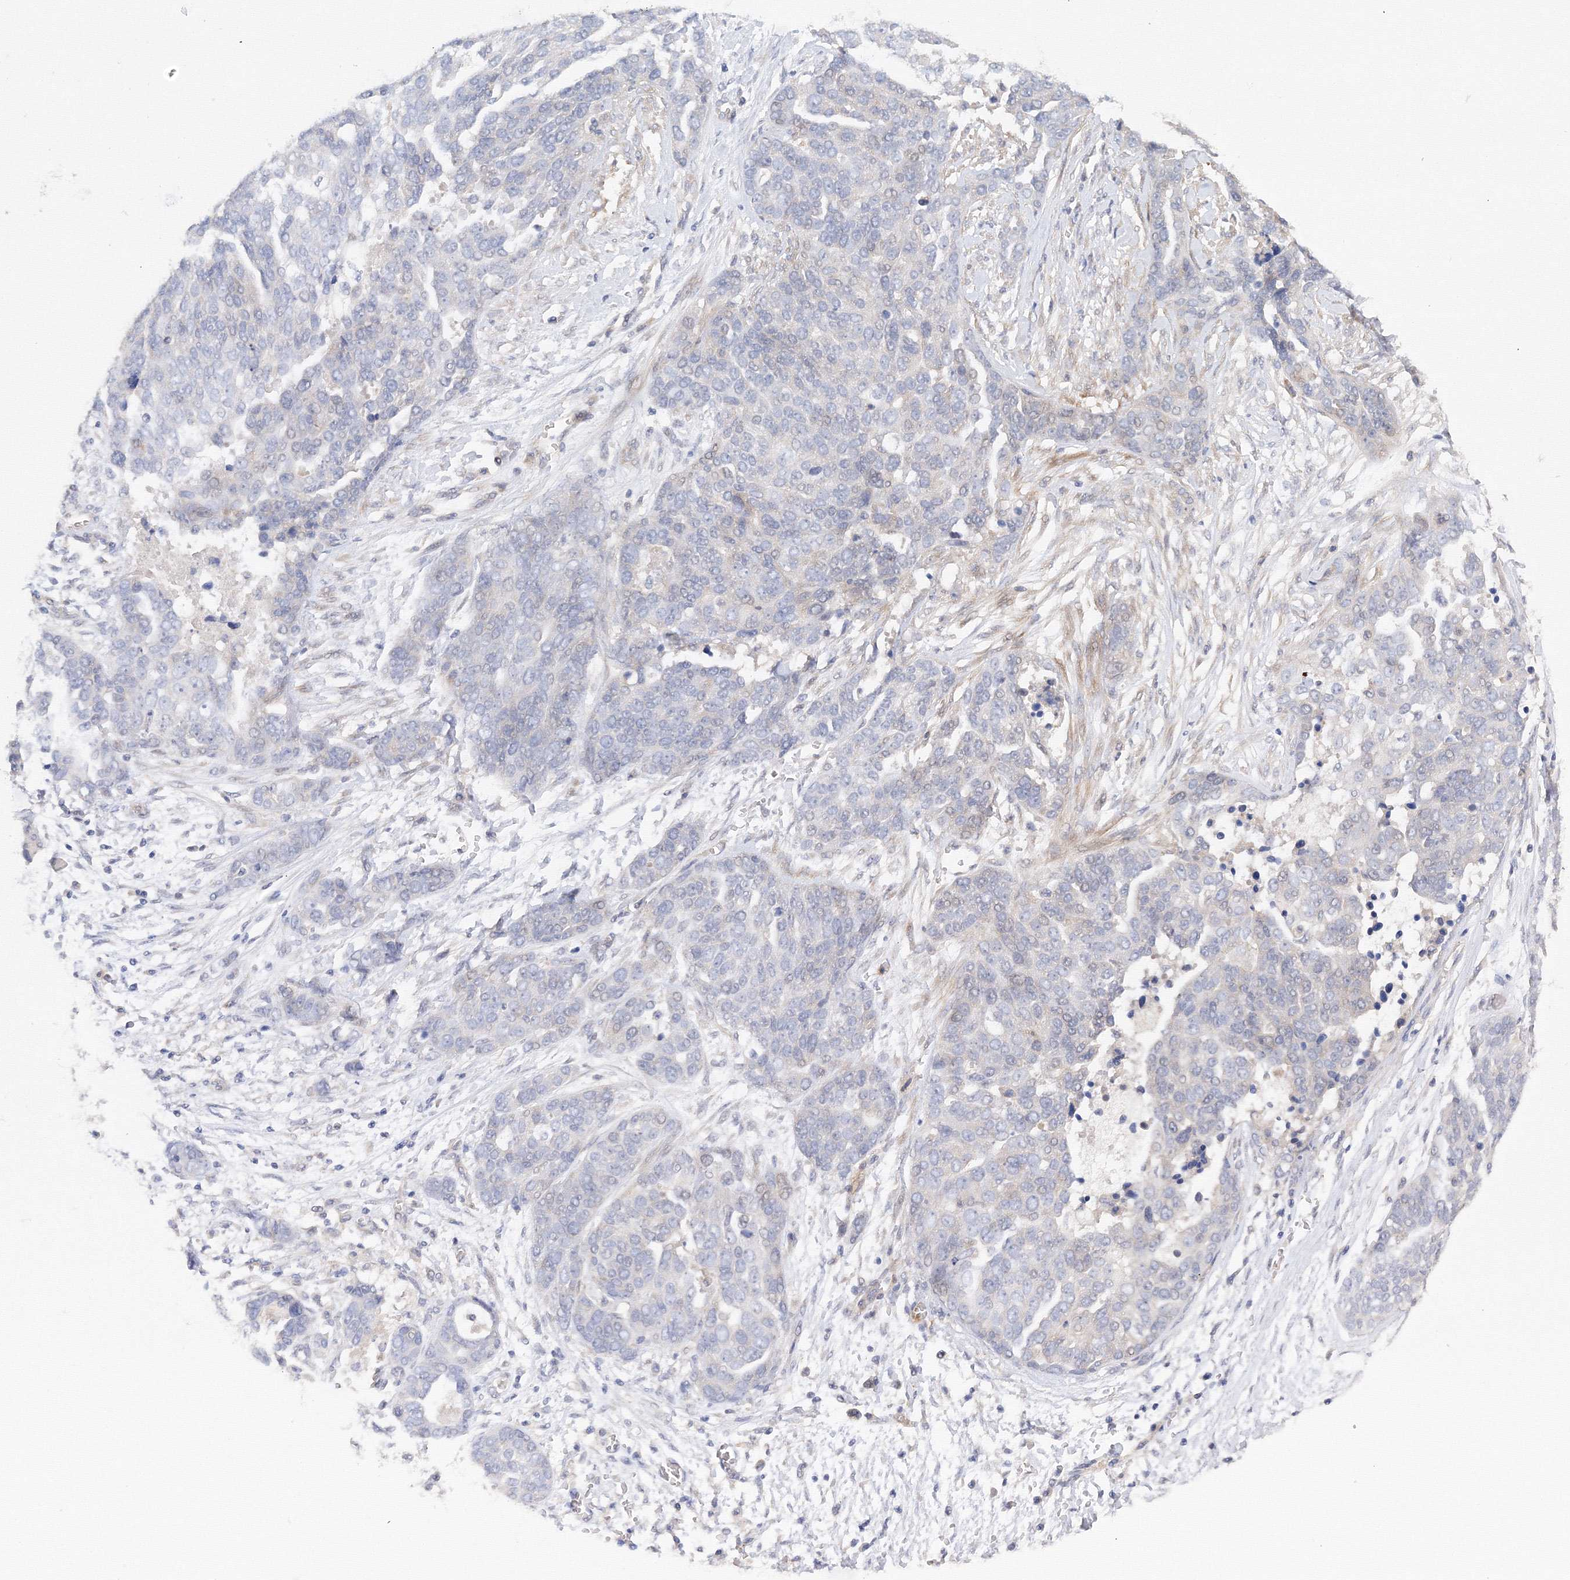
{"staining": {"intensity": "negative", "quantity": "none", "location": "none"}, "tissue": "ovarian cancer", "cell_type": "Tumor cells", "image_type": "cancer", "snomed": [{"axis": "morphology", "description": "Cystadenocarcinoma, serous, NOS"}, {"axis": "topography", "description": "Ovary"}], "caption": "There is no significant expression in tumor cells of serous cystadenocarcinoma (ovarian). The staining is performed using DAB (3,3'-diaminobenzidine) brown chromogen with nuclei counter-stained in using hematoxylin.", "gene": "DIS3L2", "patient": {"sex": "female", "age": 44}}